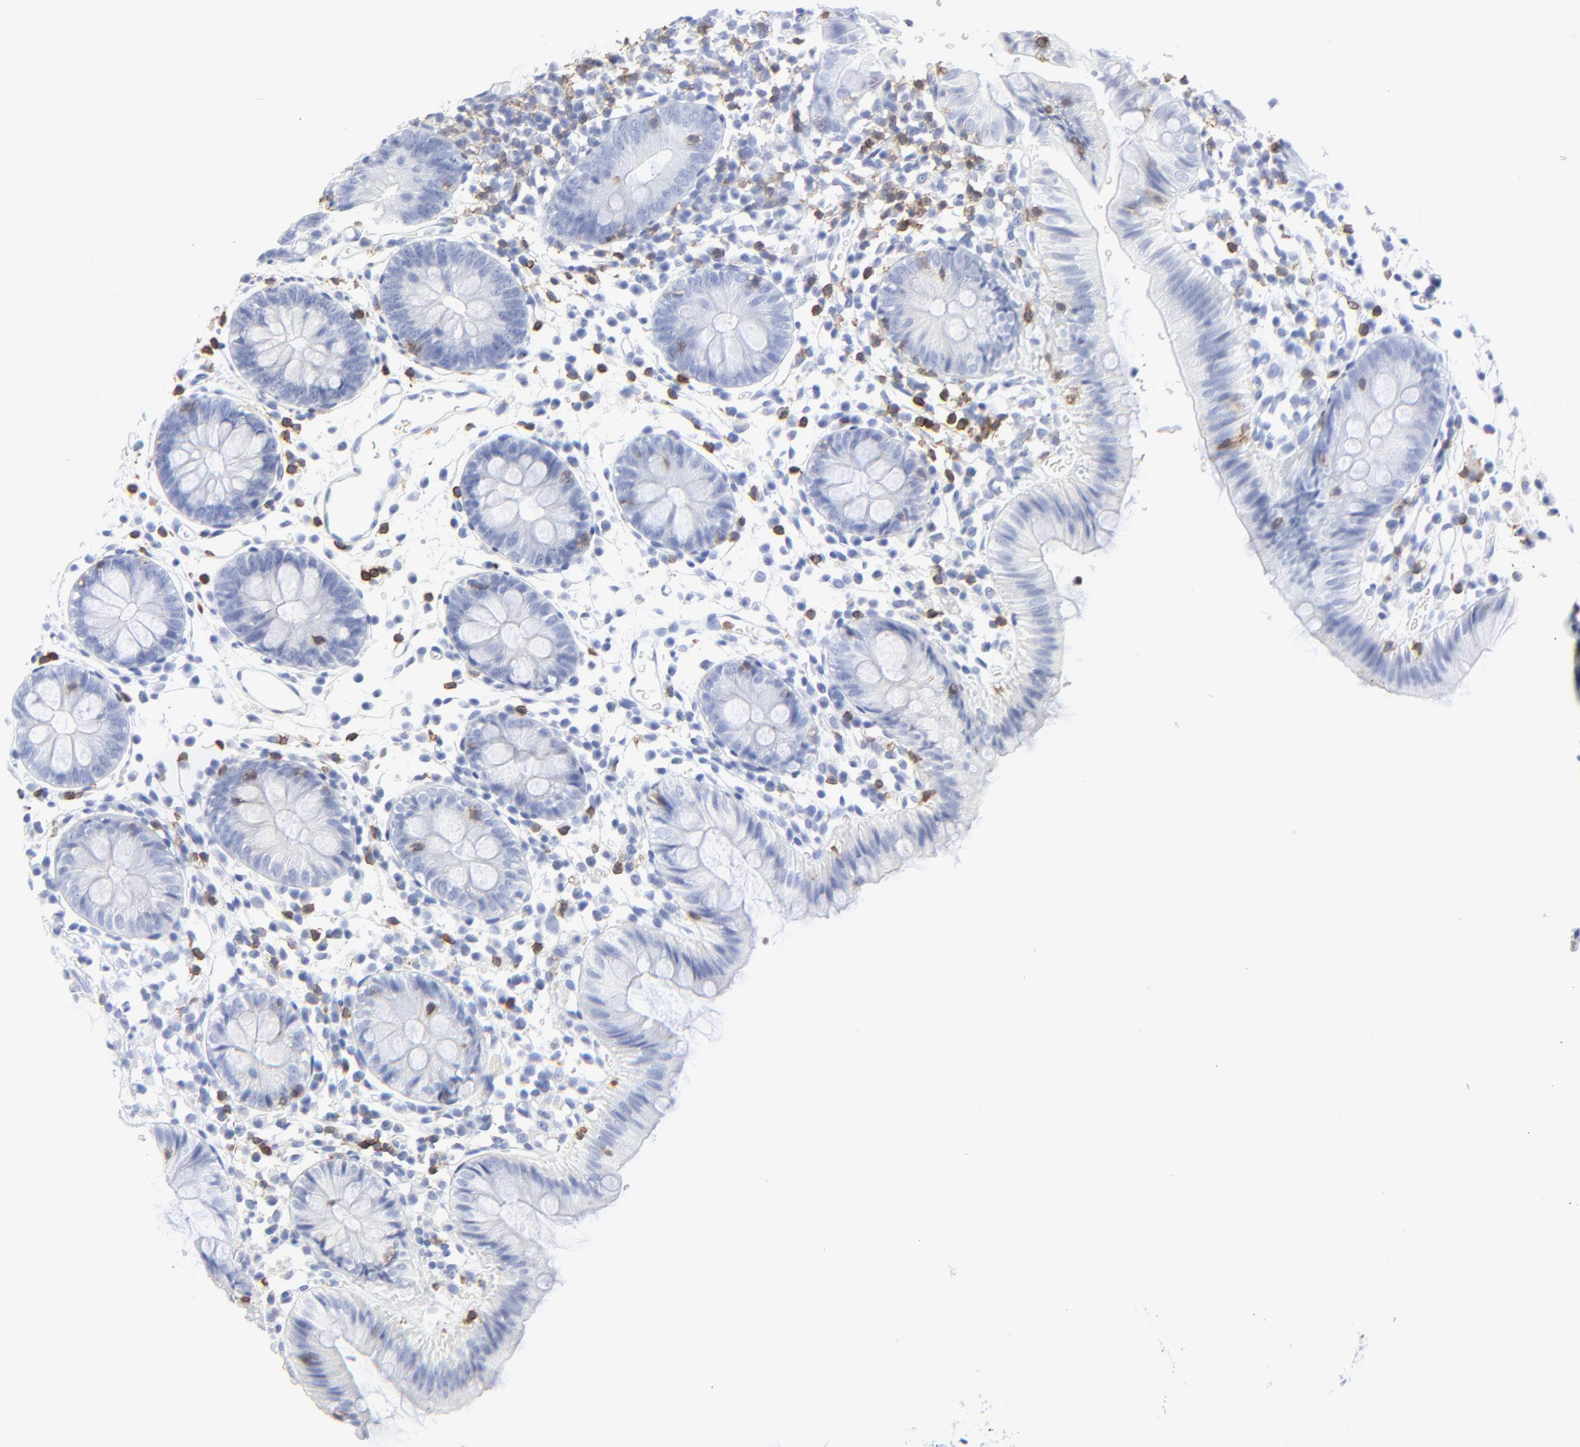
{"staining": {"intensity": "negative", "quantity": "none", "location": "none"}, "tissue": "colon", "cell_type": "Endothelial cells", "image_type": "normal", "snomed": [{"axis": "morphology", "description": "Normal tissue, NOS"}, {"axis": "topography", "description": "Colon"}], "caption": "Endothelial cells show no significant expression in unremarkable colon.", "gene": "LCK", "patient": {"sex": "male", "age": 14}}